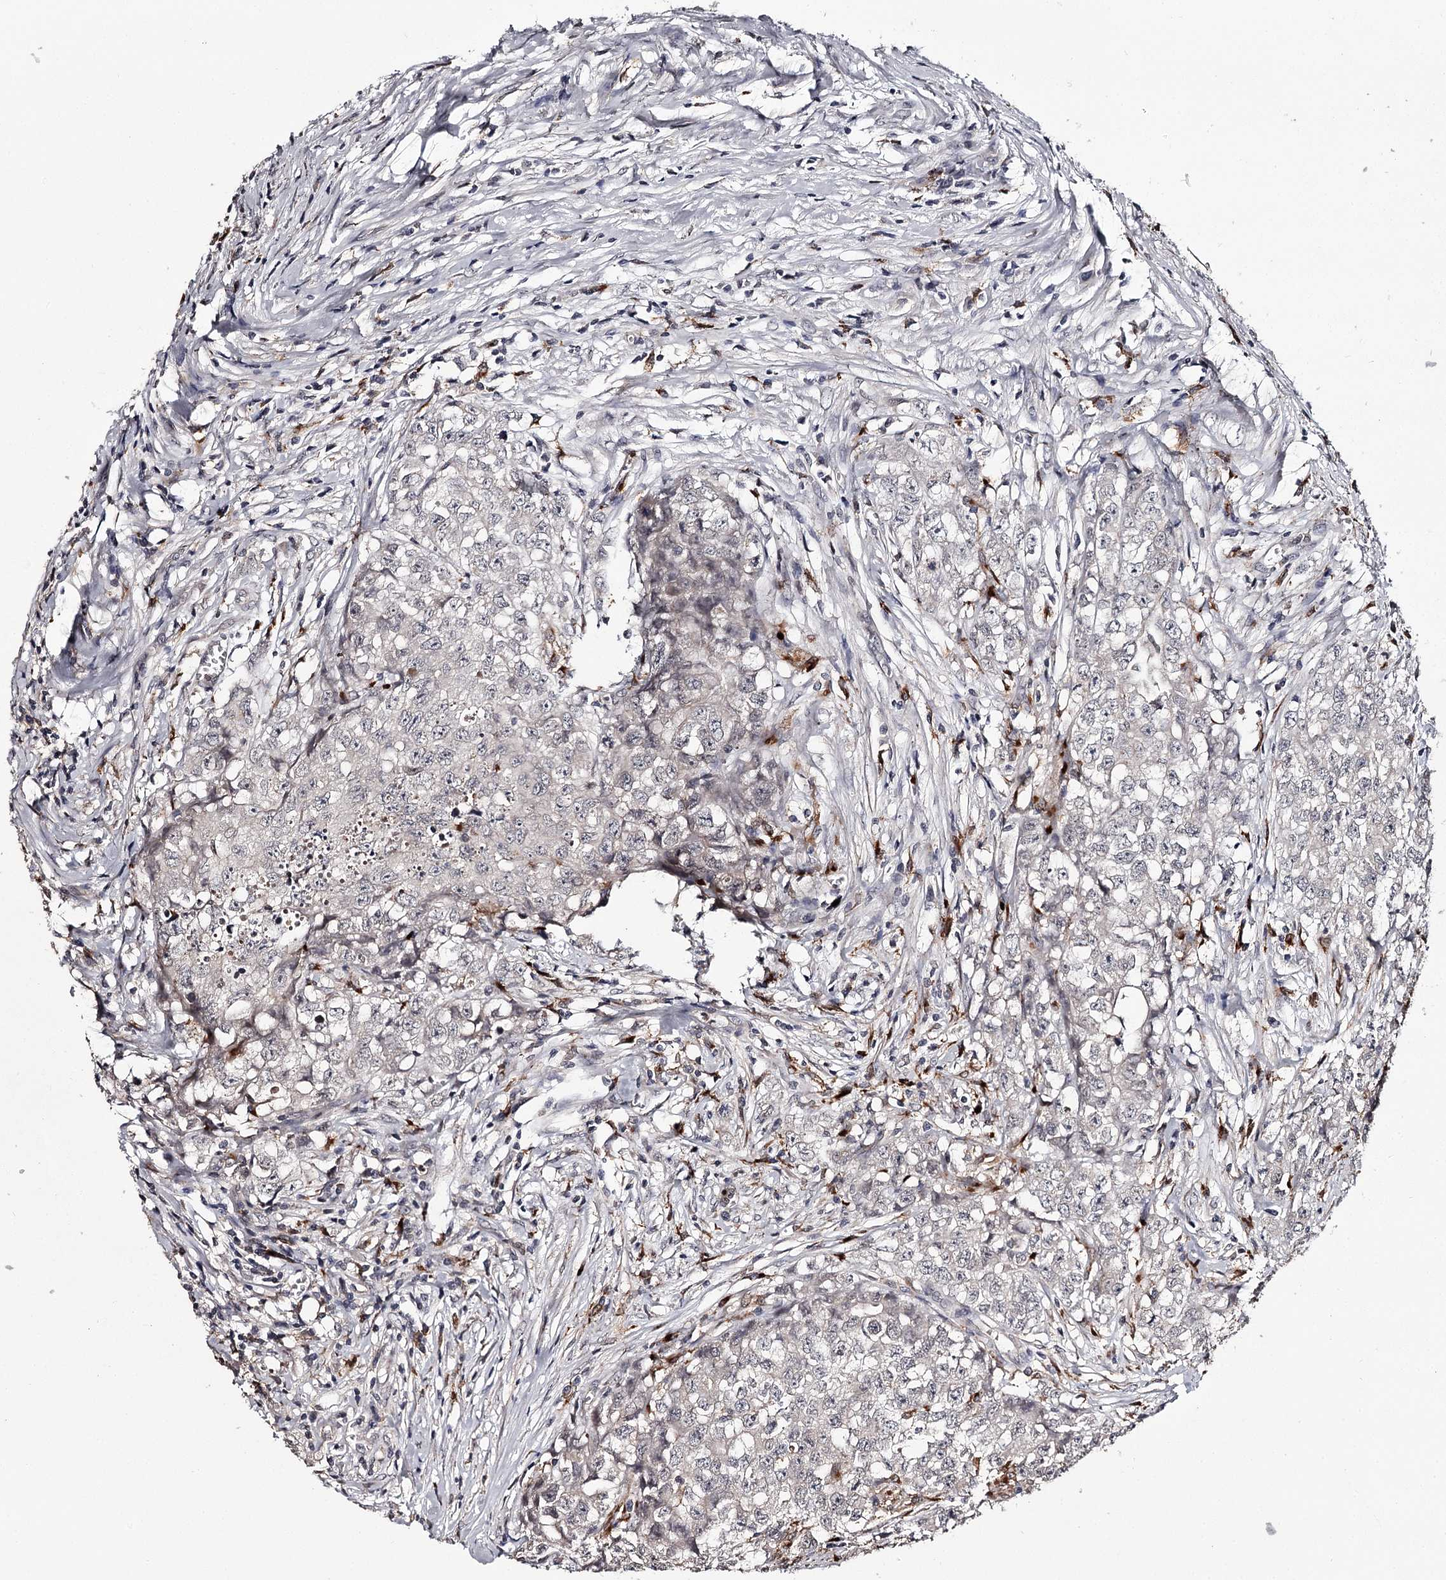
{"staining": {"intensity": "negative", "quantity": "none", "location": "none"}, "tissue": "testis cancer", "cell_type": "Tumor cells", "image_type": "cancer", "snomed": [{"axis": "morphology", "description": "Seminoma, NOS"}, {"axis": "morphology", "description": "Carcinoma, Embryonal, NOS"}, {"axis": "topography", "description": "Testis"}], "caption": "DAB (3,3'-diaminobenzidine) immunohistochemical staining of seminoma (testis) reveals no significant expression in tumor cells.", "gene": "SLC32A1", "patient": {"sex": "male", "age": 43}}